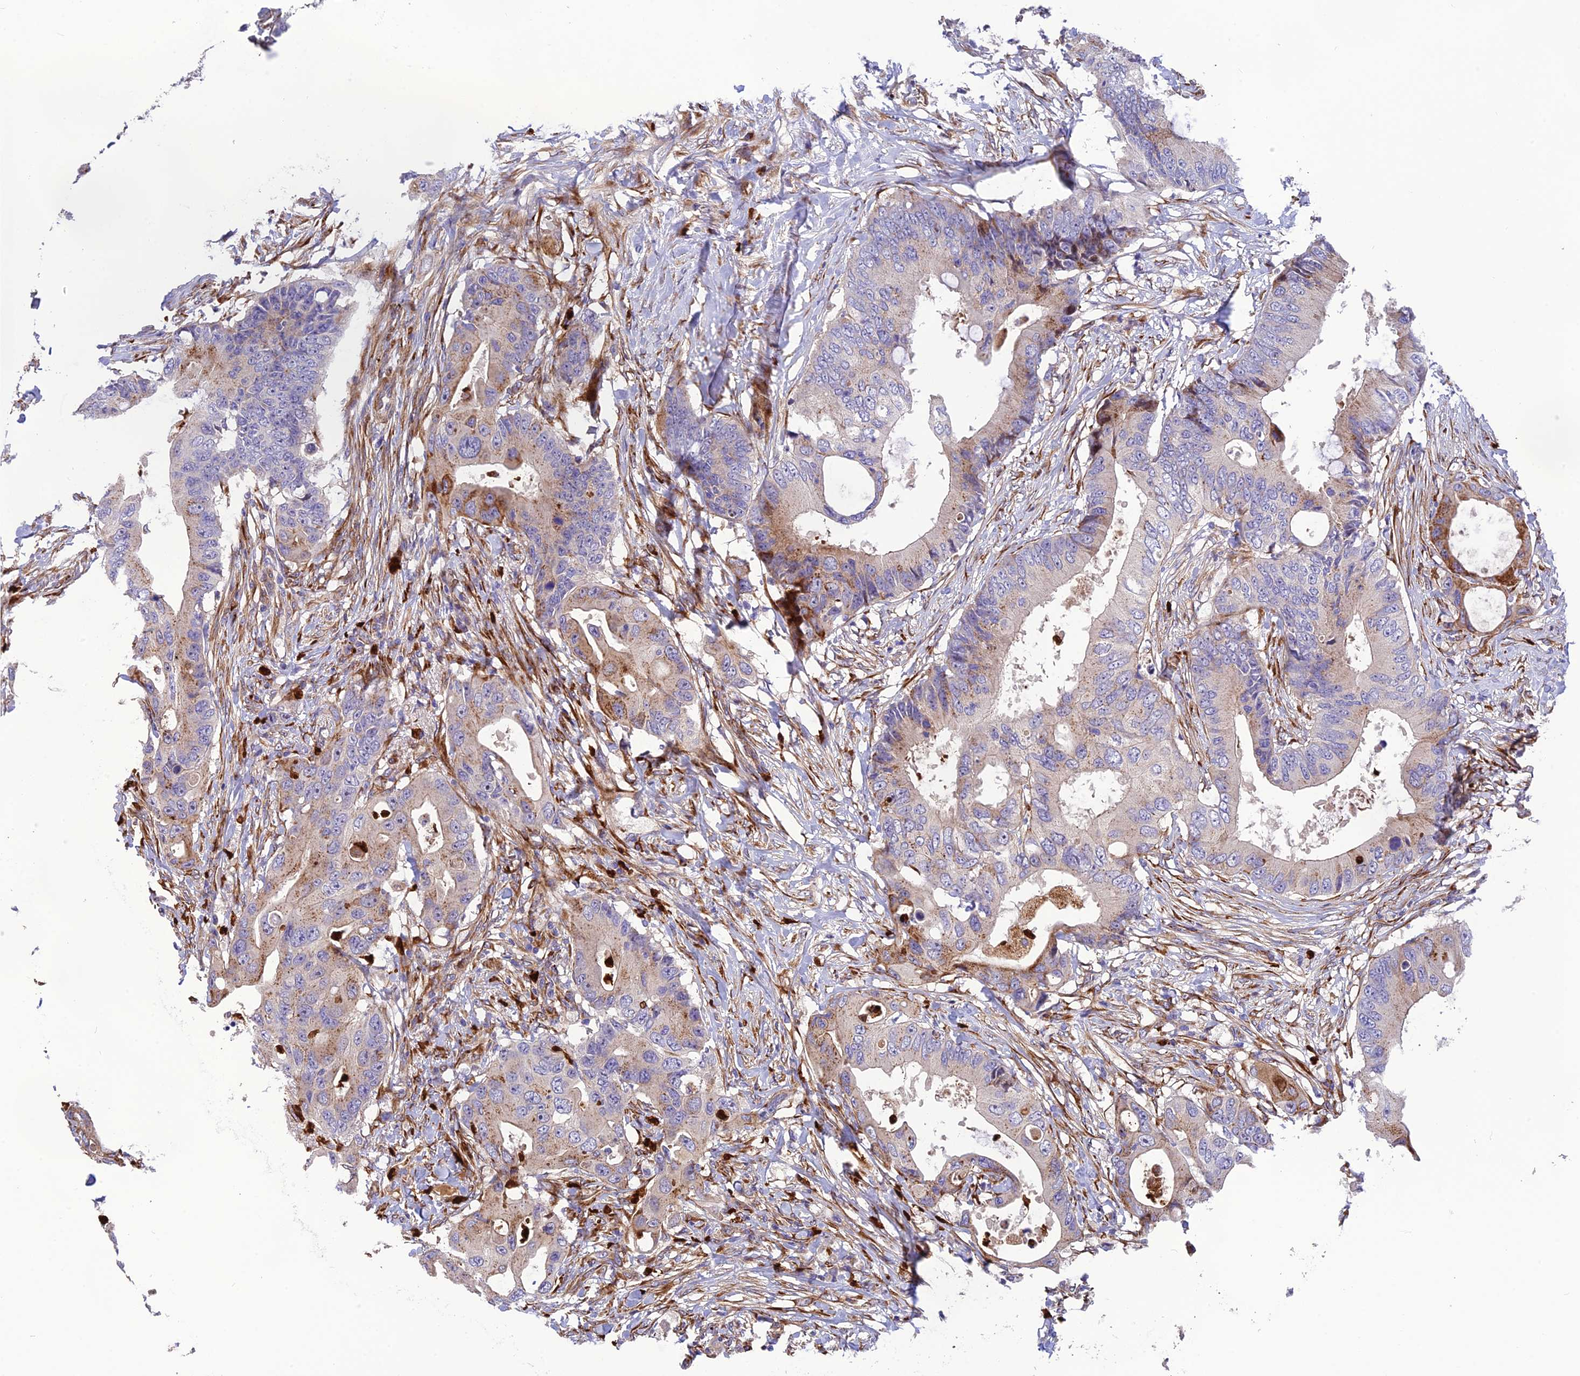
{"staining": {"intensity": "moderate", "quantity": "<25%", "location": "cytoplasmic/membranous"}, "tissue": "colorectal cancer", "cell_type": "Tumor cells", "image_type": "cancer", "snomed": [{"axis": "morphology", "description": "Adenocarcinoma, NOS"}, {"axis": "topography", "description": "Colon"}], "caption": "Moderate cytoplasmic/membranous positivity is identified in approximately <25% of tumor cells in adenocarcinoma (colorectal).", "gene": "CPSF4L", "patient": {"sex": "male", "age": 71}}